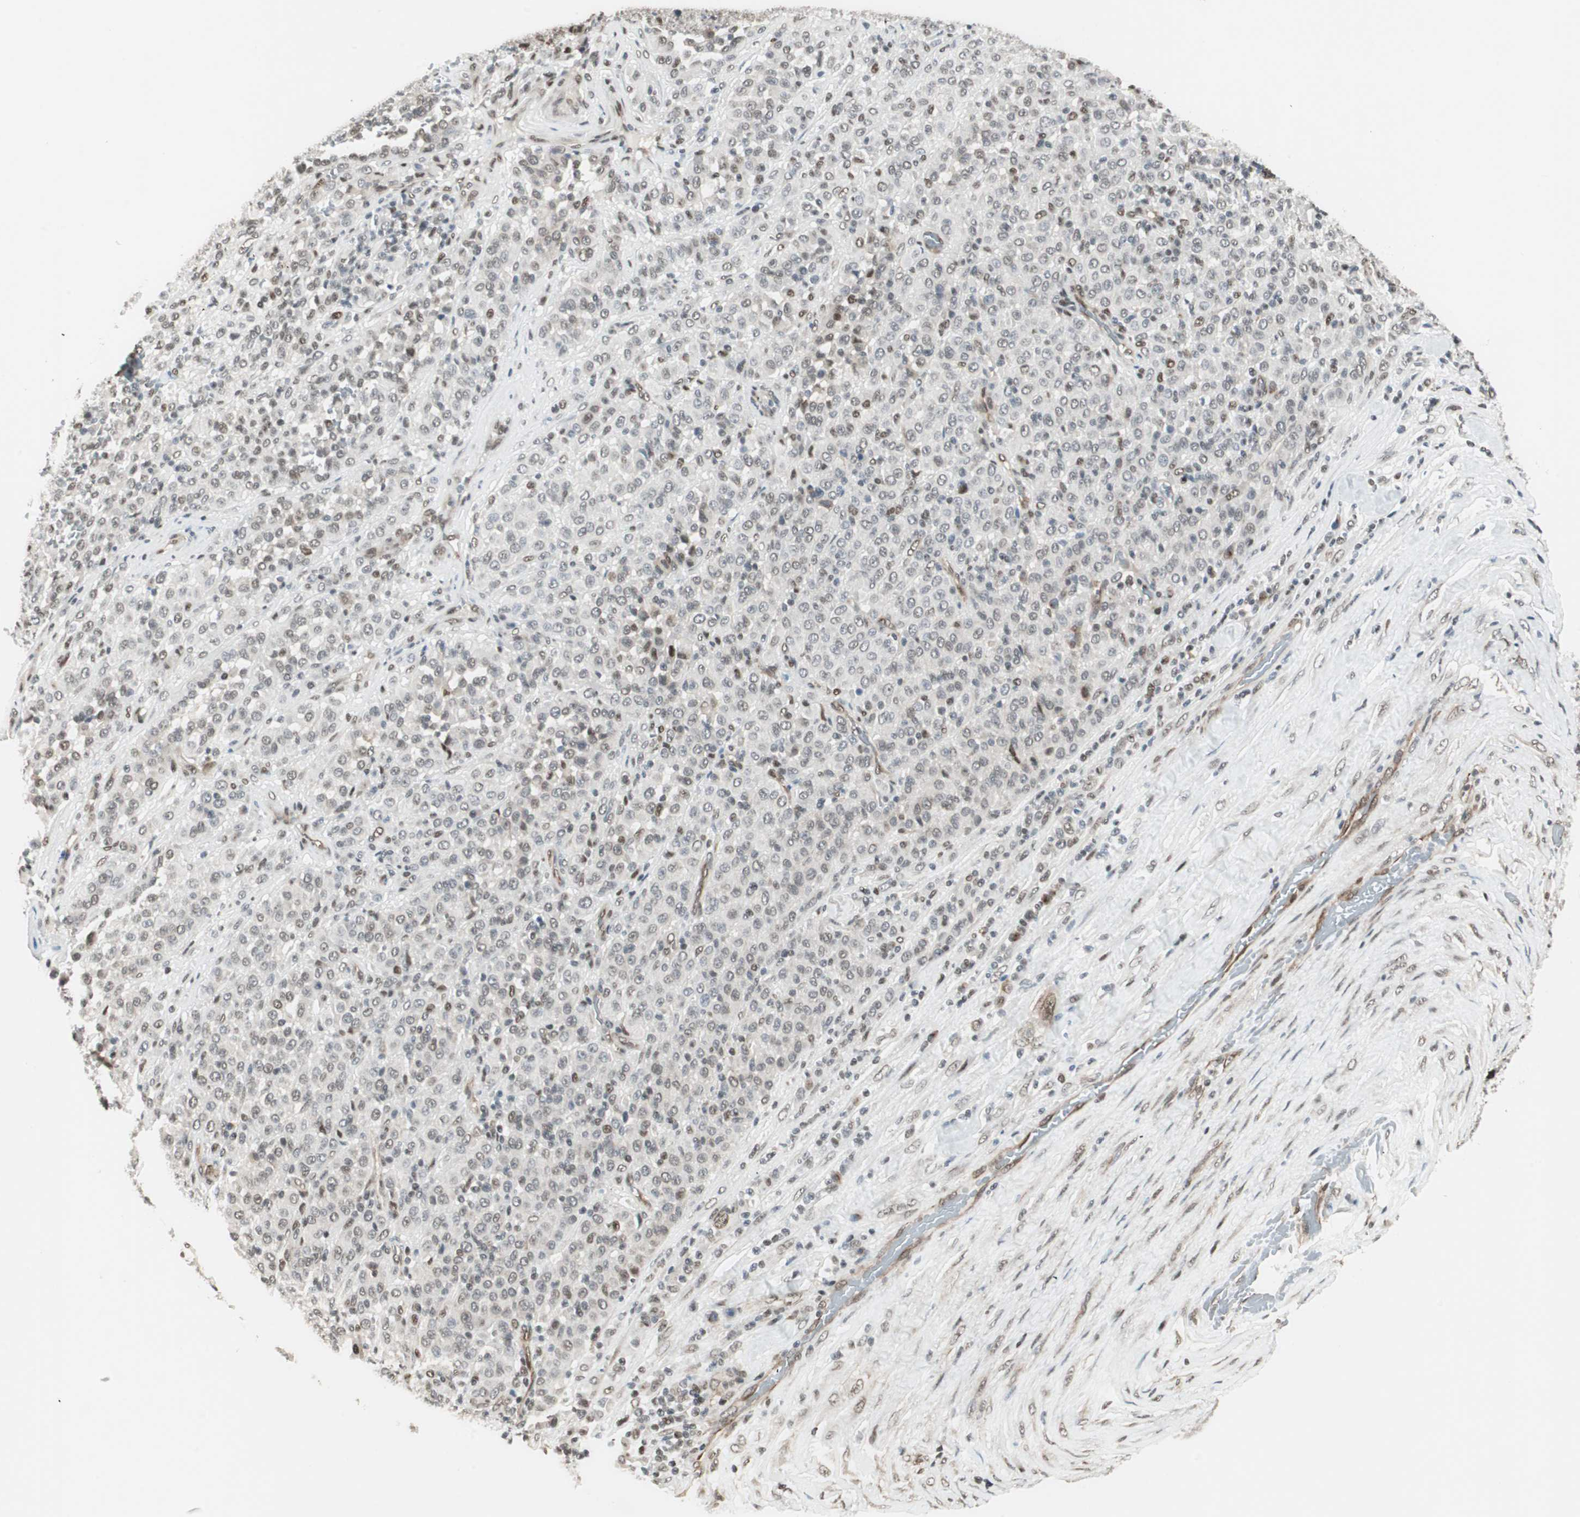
{"staining": {"intensity": "strong", "quantity": ">75%", "location": "cytoplasmic/membranous,nuclear"}, "tissue": "melanoma", "cell_type": "Tumor cells", "image_type": "cancer", "snomed": [{"axis": "morphology", "description": "Malignant melanoma, Metastatic site"}, {"axis": "topography", "description": "Pancreas"}], "caption": "Protein expression analysis of human malignant melanoma (metastatic site) reveals strong cytoplasmic/membranous and nuclear staining in approximately >75% of tumor cells.", "gene": "ZBTB17", "patient": {"sex": "female", "age": 30}}